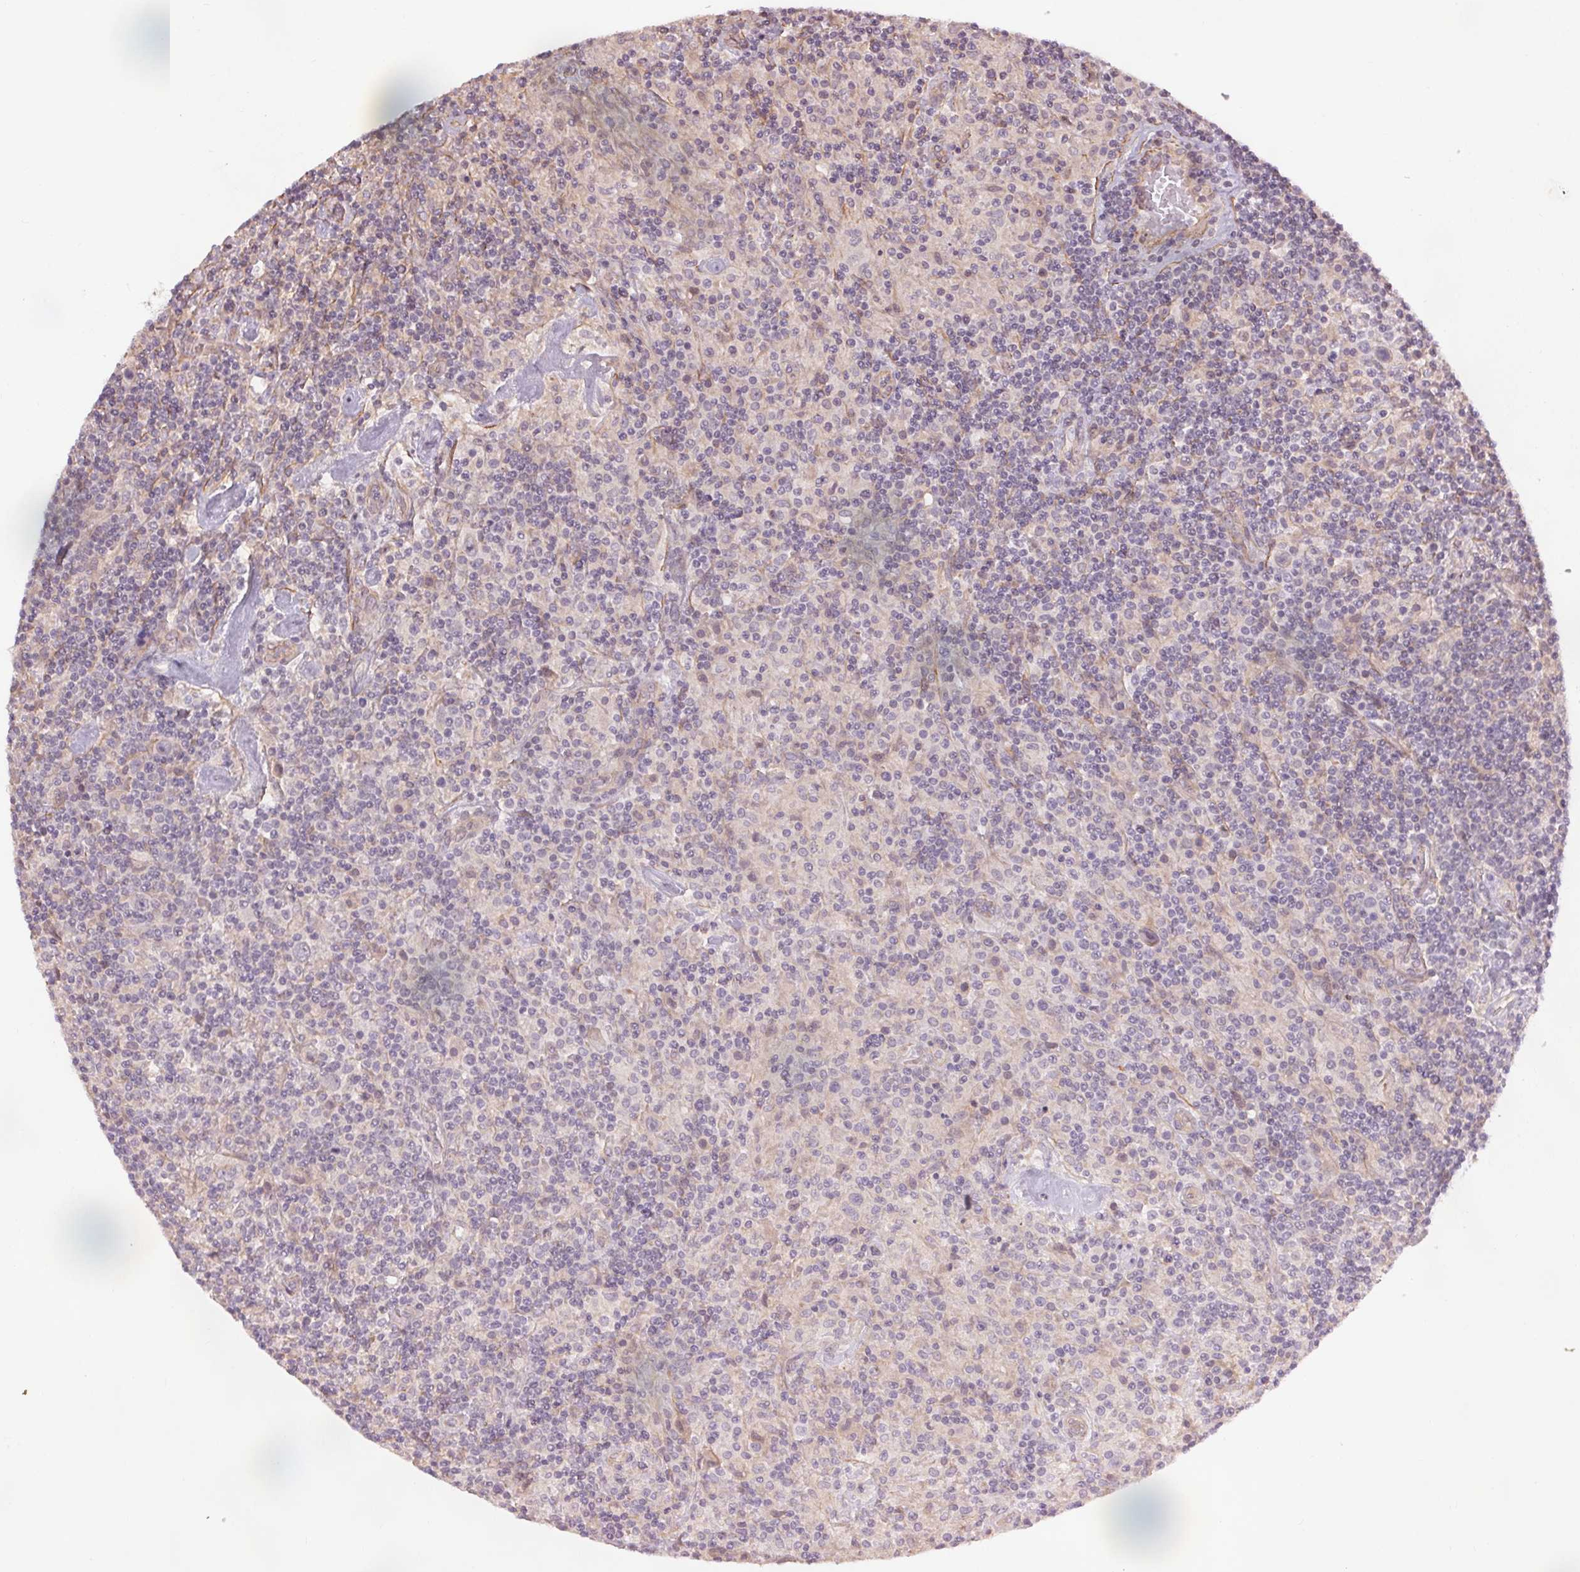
{"staining": {"intensity": "negative", "quantity": "none", "location": "none"}, "tissue": "lymphoma", "cell_type": "Tumor cells", "image_type": "cancer", "snomed": [{"axis": "morphology", "description": "Hodgkin's disease, NOS"}, {"axis": "topography", "description": "Lymph node"}], "caption": "High power microscopy photomicrograph of an immunohistochemistry micrograph of lymphoma, revealing no significant positivity in tumor cells.", "gene": "CCSER1", "patient": {"sex": "male", "age": 70}}